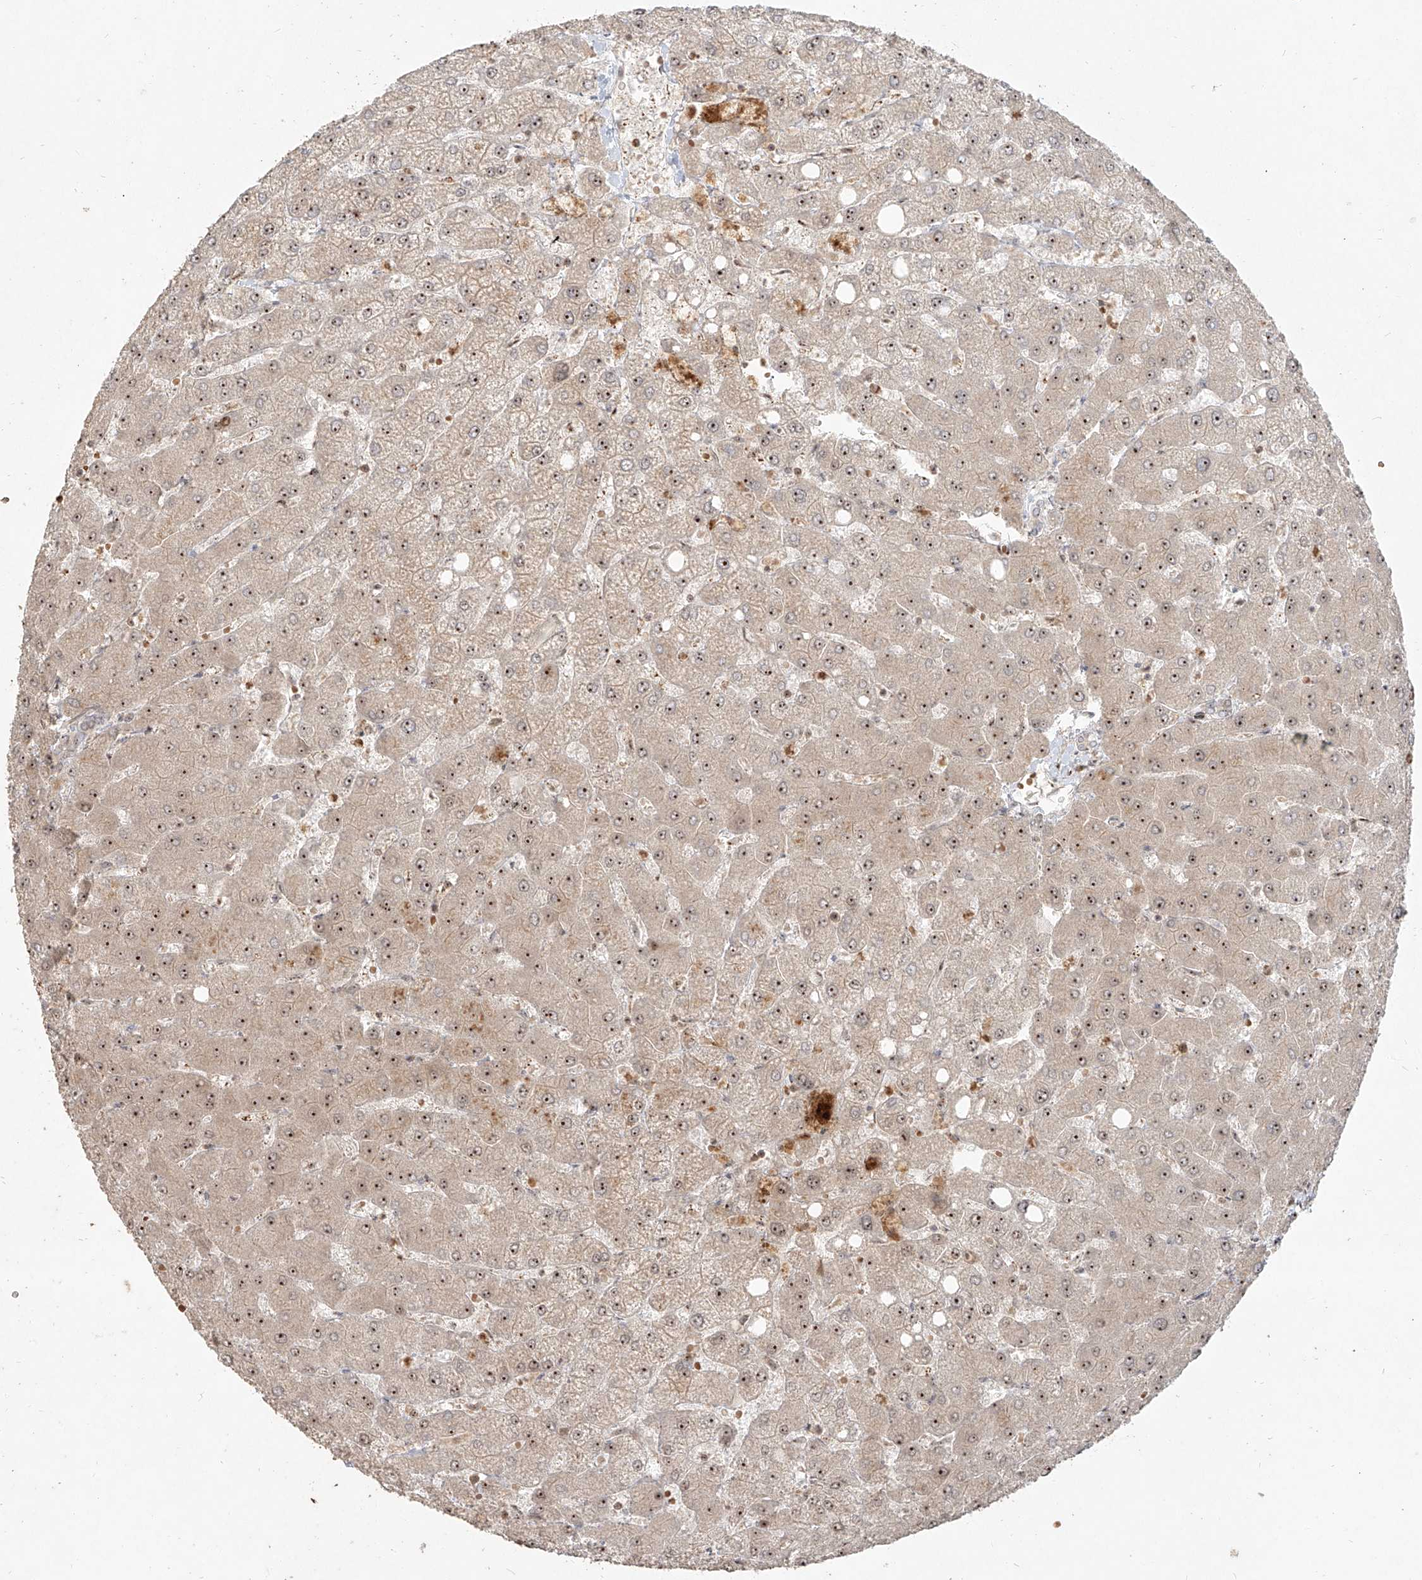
{"staining": {"intensity": "negative", "quantity": "none", "location": "none"}, "tissue": "liver", "cell_type": "Cholangiocytes", "image_type": "normal", "snomed": [{"axis": "morphology", "description": "Normal tissue, NOS"}, {"axis": "topography", "description": "Liver"}], "caption": "Protein analysis of benign liver exhibits no significant staining in cholangiocytes.", "gene": "BYSL", "patient": {"sex": "female", "age": 54}}